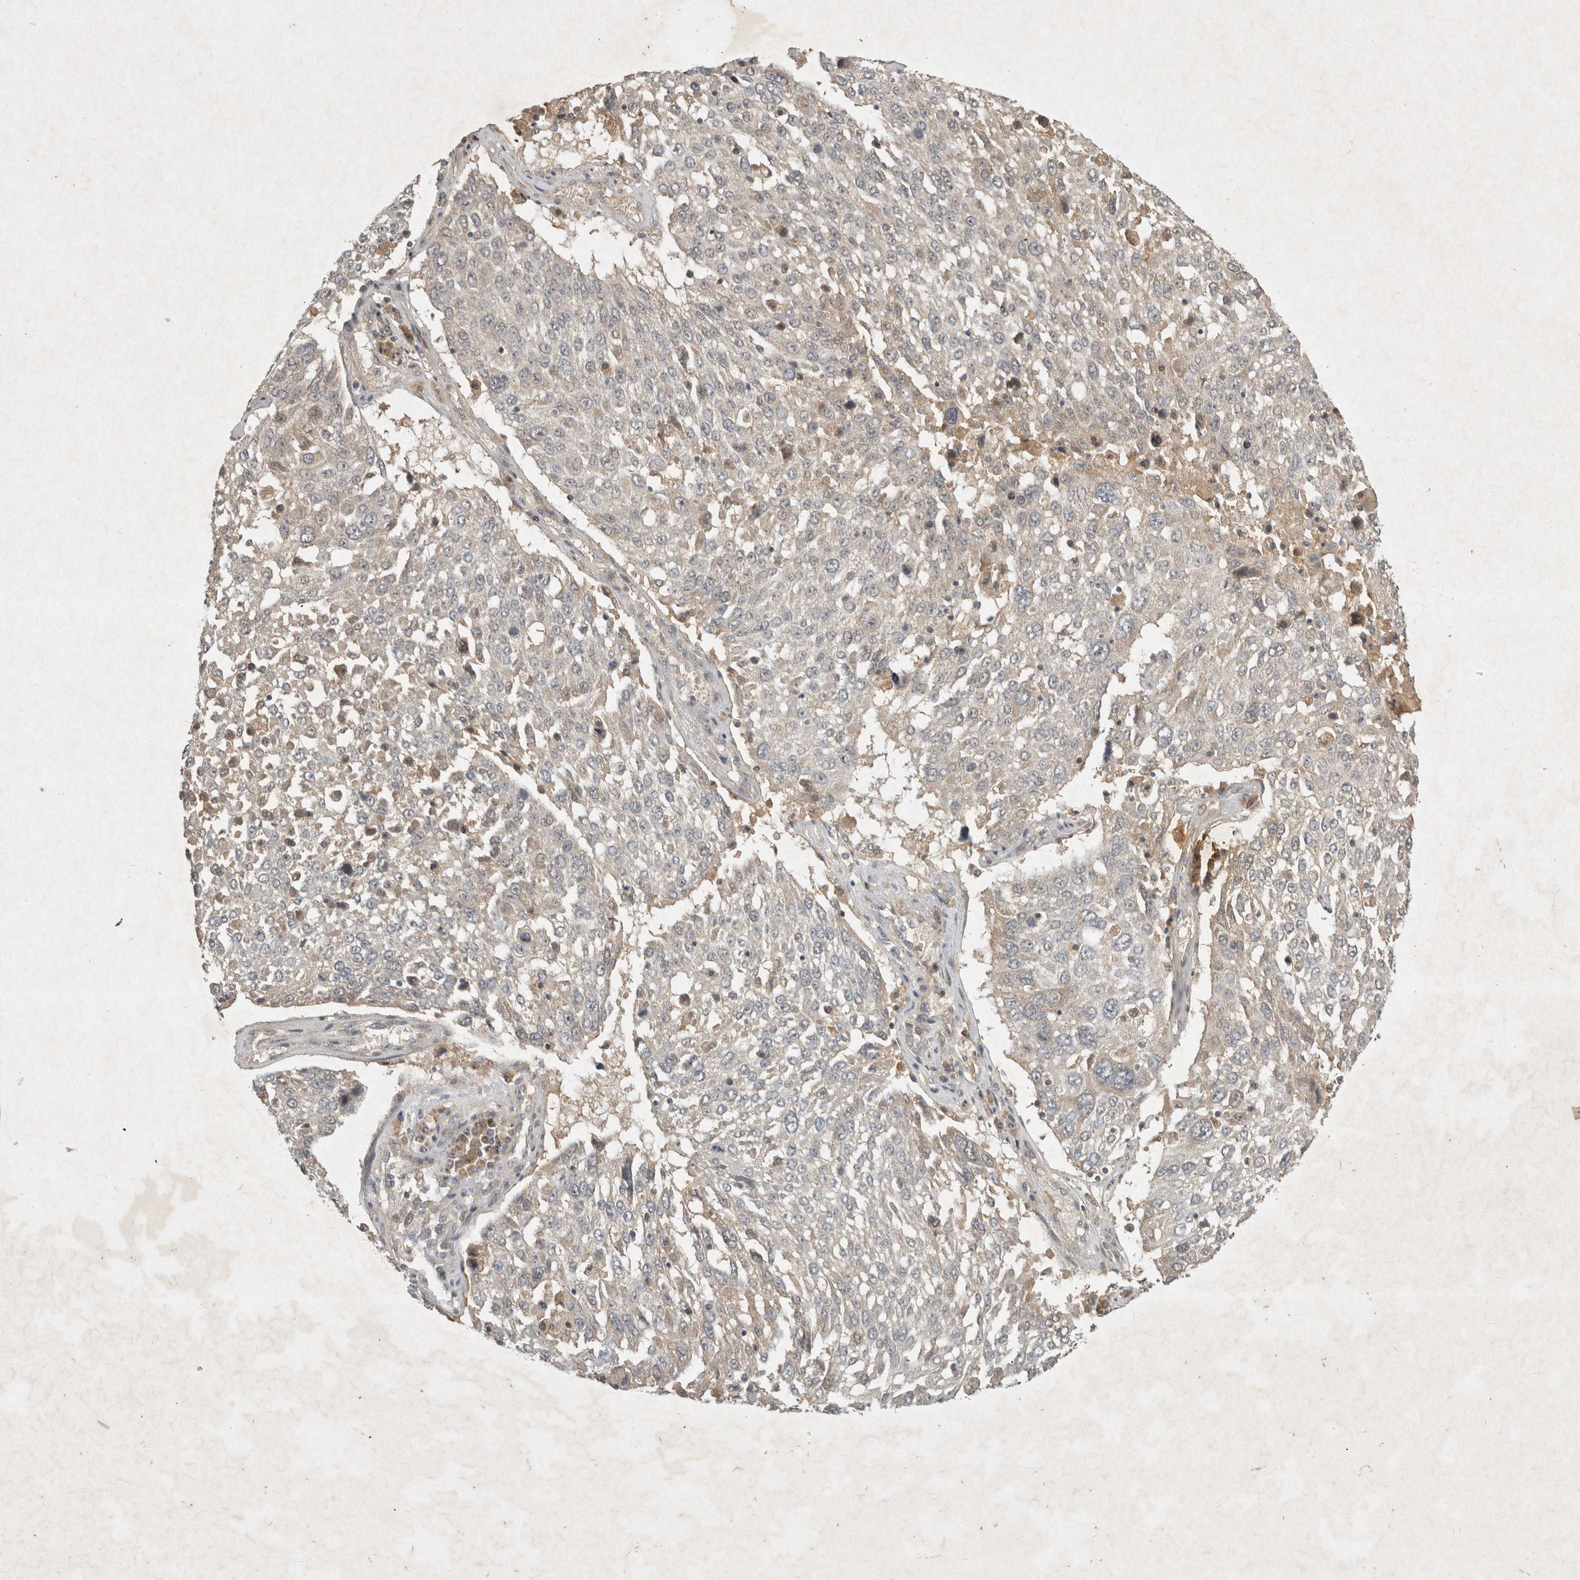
{"staining": {"intensity": "weak", "quantity": "25%-75%", "location": "cytoplasmic/membranous"}, "tissue": "lung cancer", "cell_type": "Tumor cells", "image_type": "cancer", "snomed": [{"axis": "morphology", "description": "Squamous cell carcinoma, NOS"}, {"axis": "topography", "description": "Lung"}], "caption": "Lung cancer stained with immunohistochemistry (IHC) shows weak cytoplasmic/membranous staining in approximately 25%-75% of tumor cells.", "gene": "LOXL2", "patient": {"sex": "male", "age": 65}}